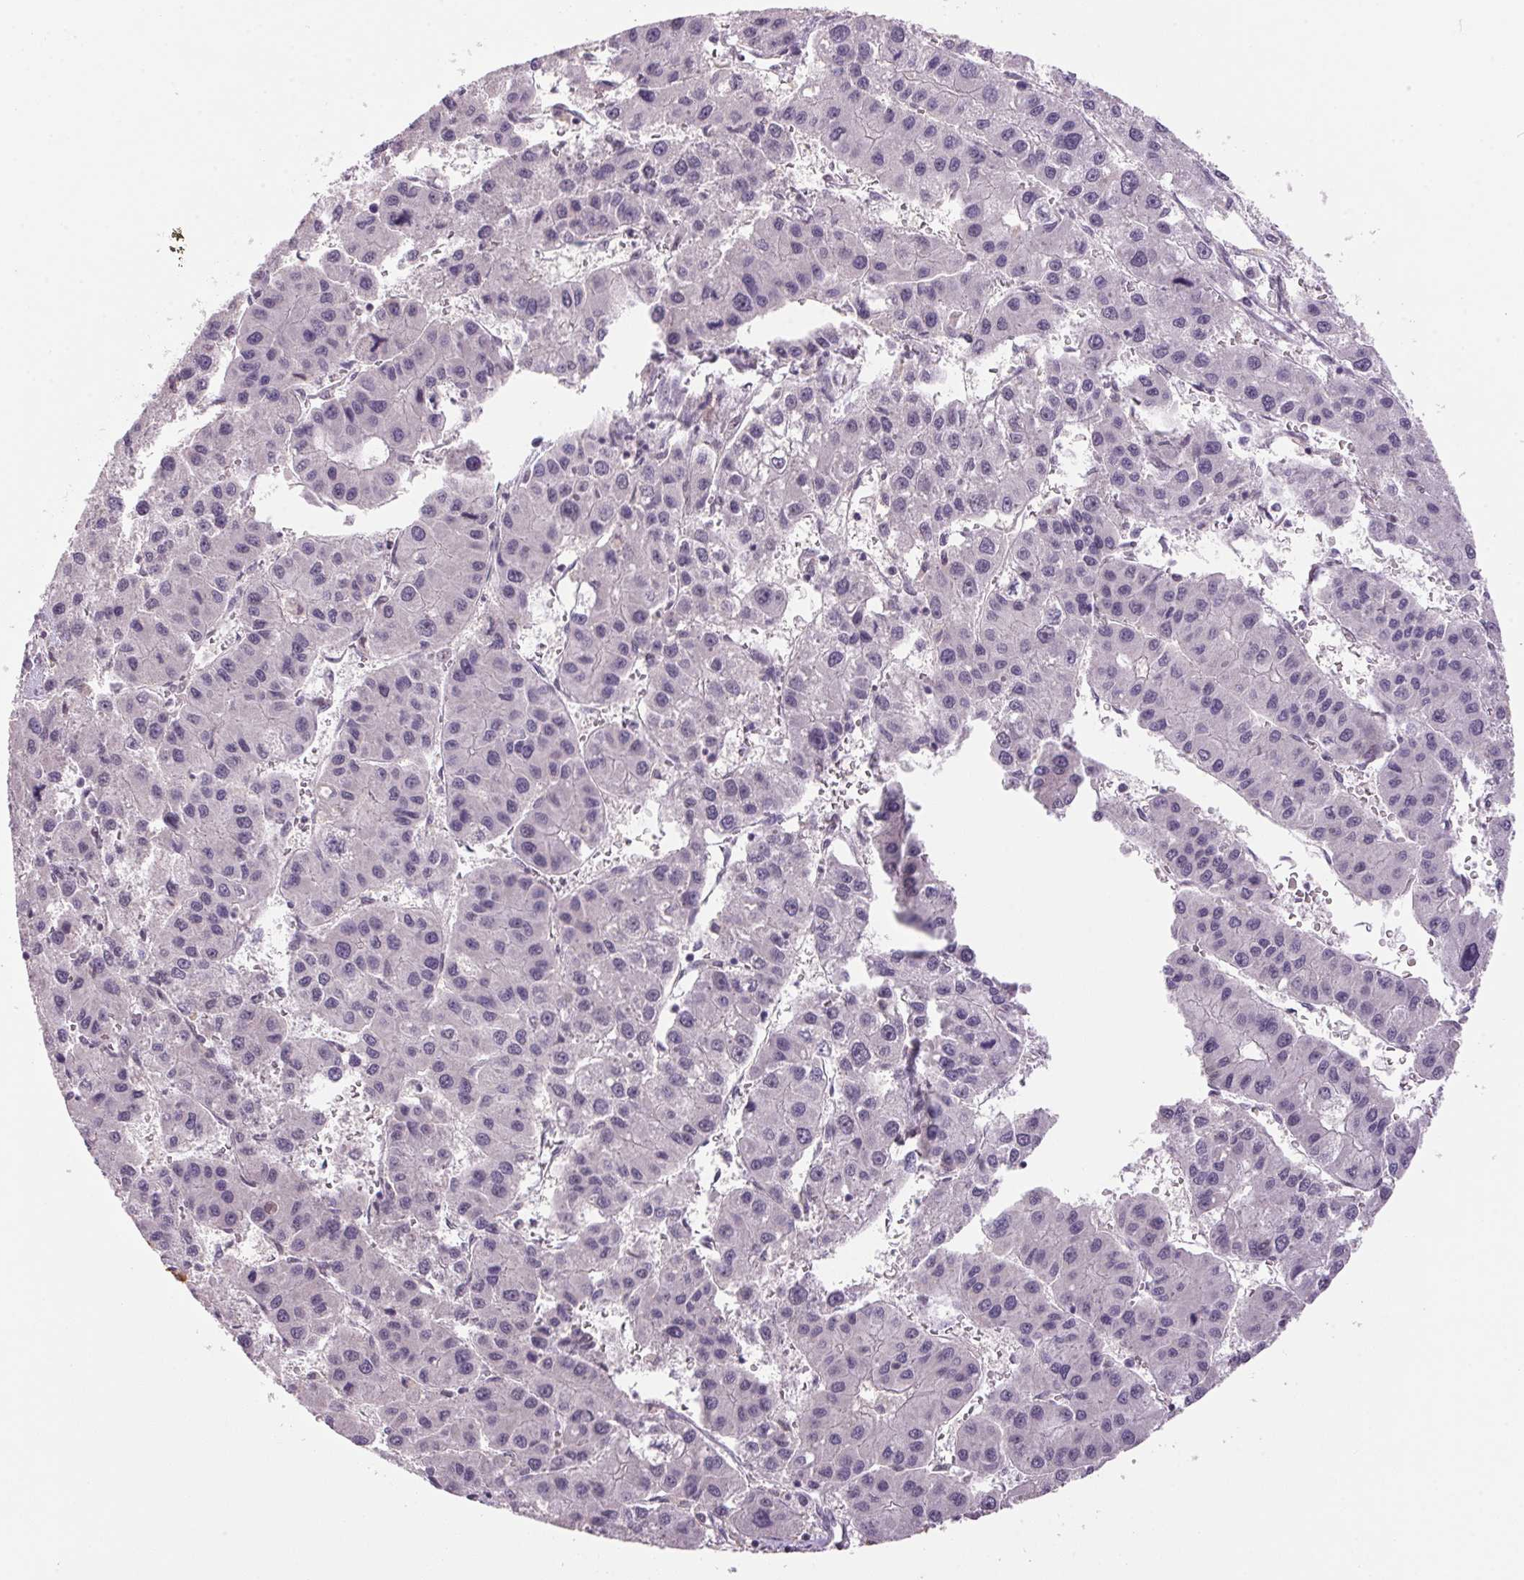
{"staining": {"intensity": "negative", "quantity": "none", "location": "none"}, "tissue": "liver cancer", "cell_type": "Tumor cells", "image_type": "cancer", "snomed": [{"axis": "morphology", "description": "Carcinoma, Hepatocellular, NOS"}, {"axis": "topography", "description": "Liver"}], "caption": "Image shows no significant protein expression in tumor cells of liver cancer.", "gene": "ZBTB4", "patient": {"sex": "male", "age": 73}}